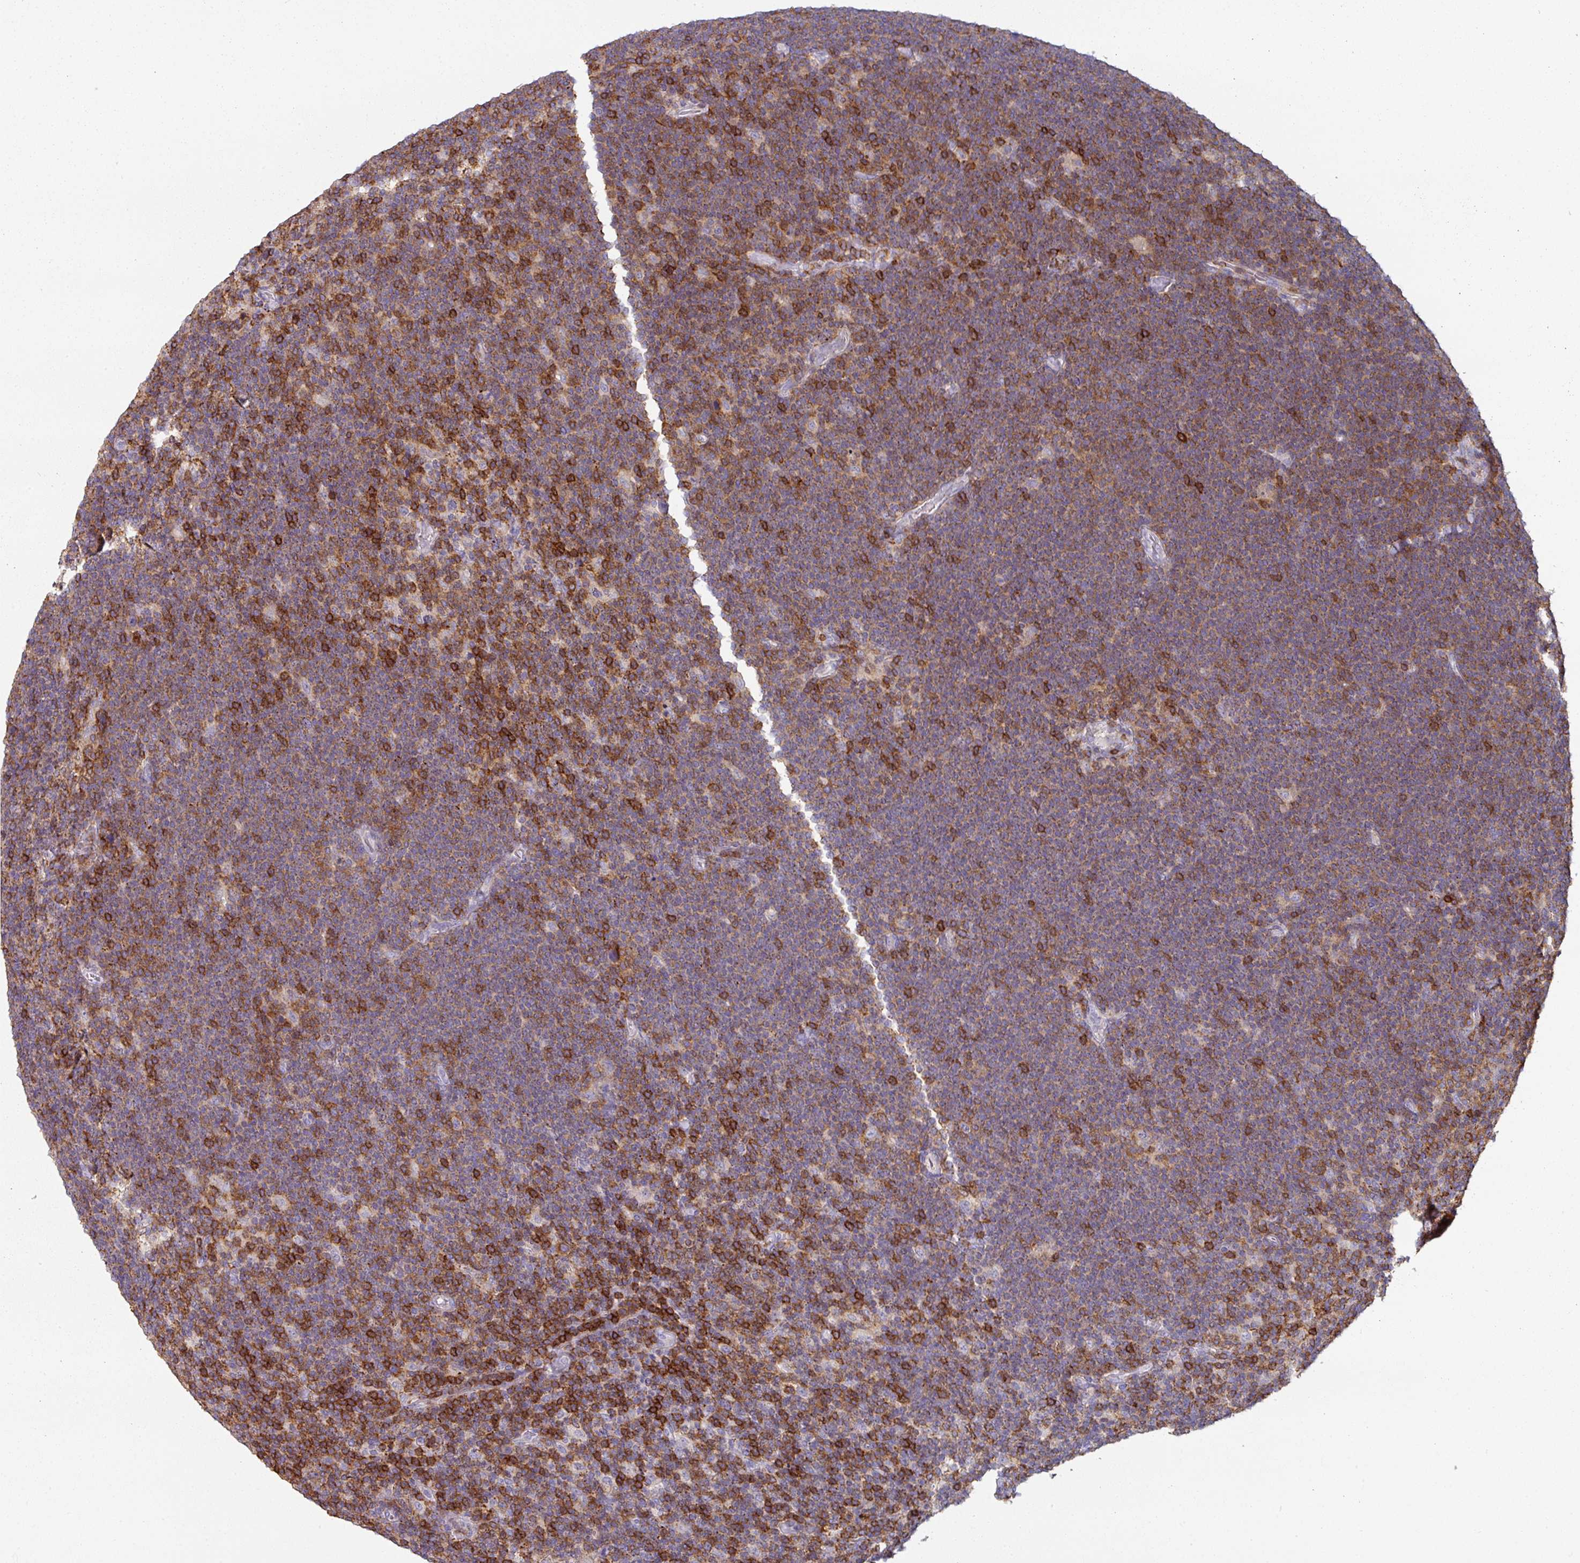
{"staining": {"intensity": "negative", "quantity": "none", "location": "none"}, "tissue": "lymphoma", "cell_type": "Tumor cells", "image_type": "cancer", "snomed": [{"axis": "morphology", "description": "Hodgkin's disease, NOS"}, {"axis": "topography", "description": "Lymph node"}], "caption": "Hodgkin's disease was stained to show a protein in brown. There is no significant positivity in tumor cells.", "gene": "CD3G", "patient": {"sex": "female", "age": 57}}